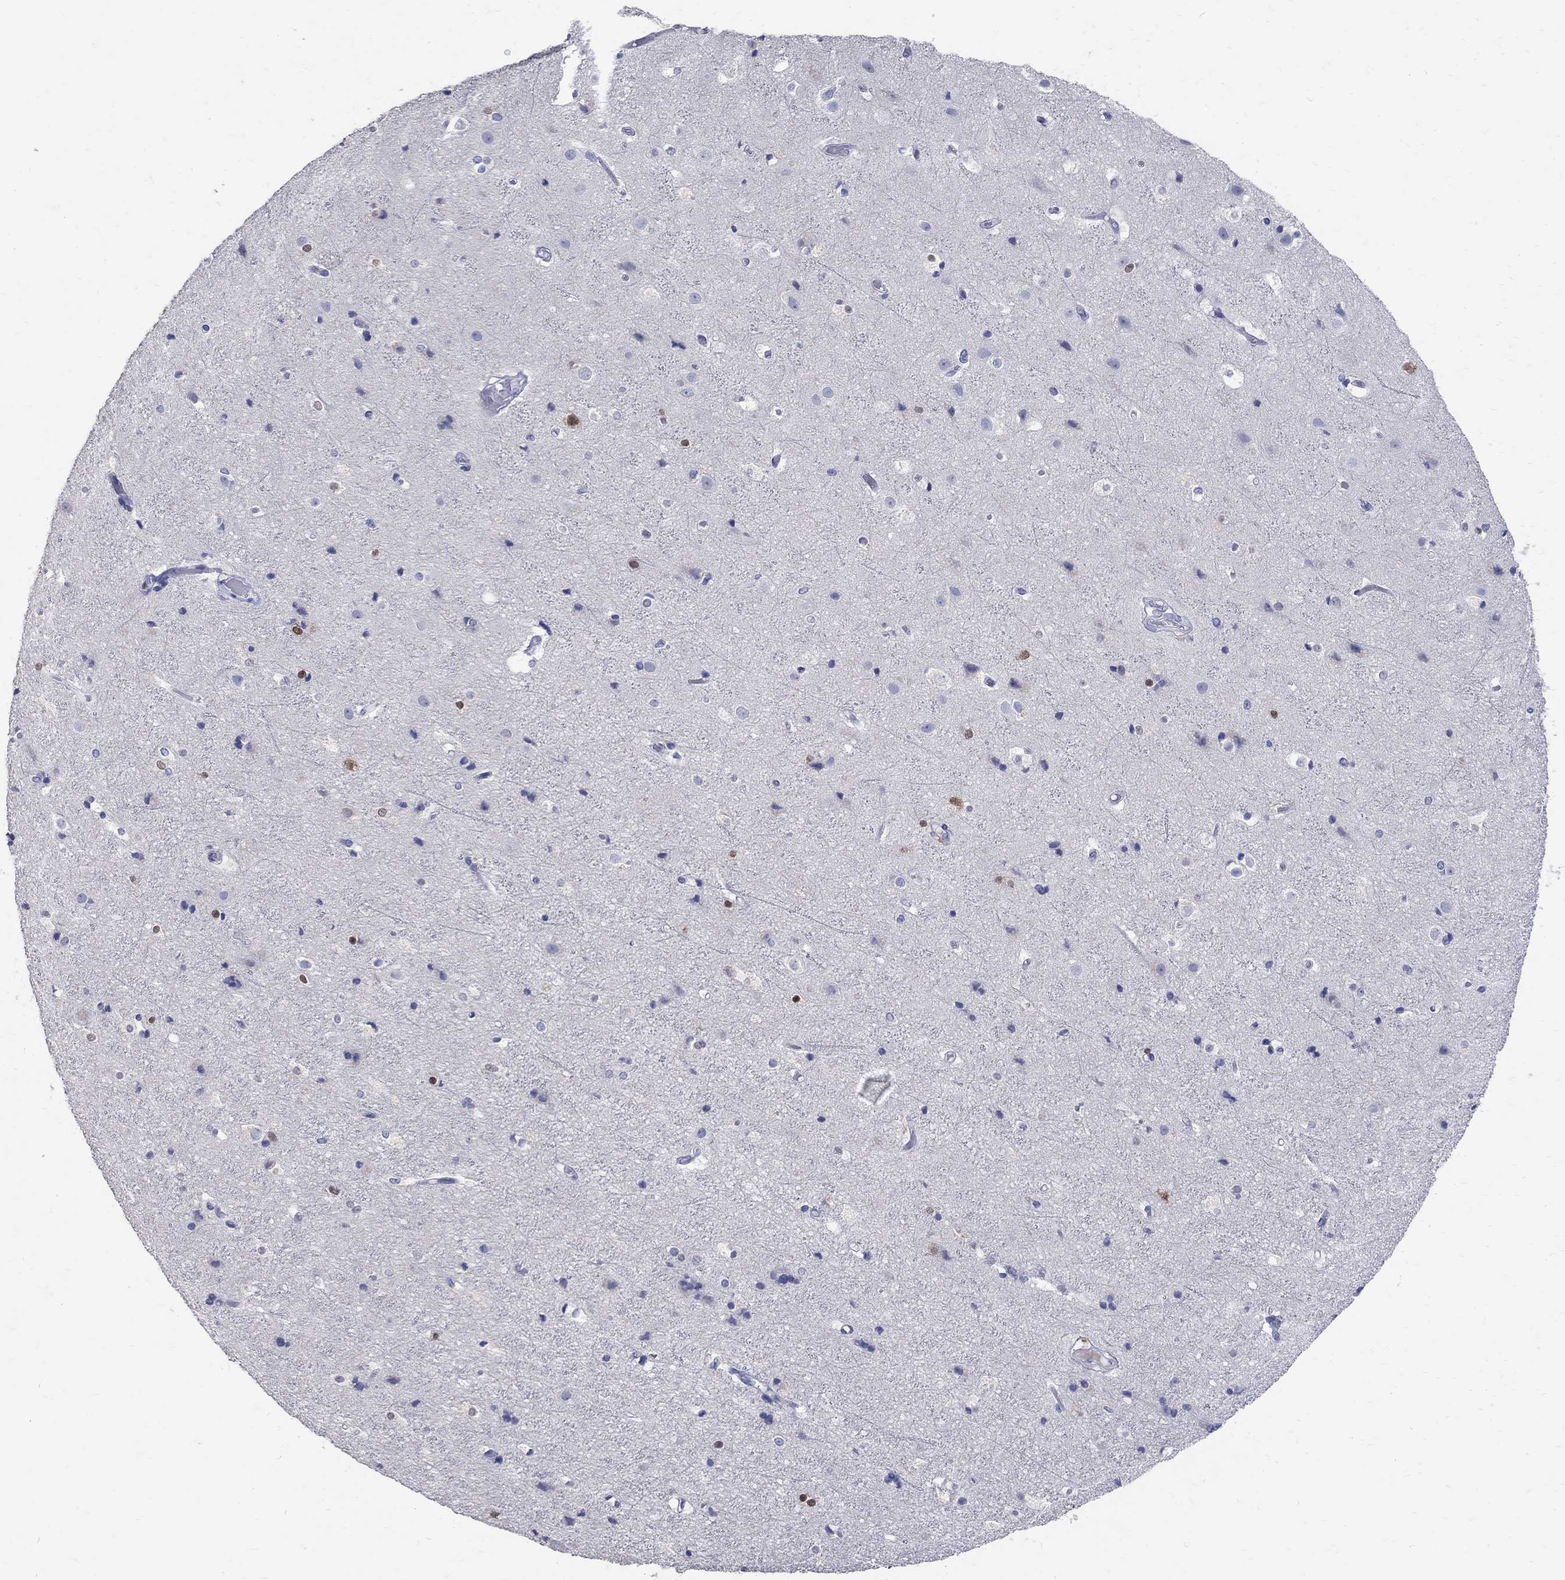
{"staining": {"intensity": "negative", "quantity": "none", "location": "none"}, "tissue": "cerebral cortex", "cell_type": "Endothelial cells", "image_type": "normal", "snomed": [{"axis": "morphology", "description": "Normal tissue, NOS"}, {"axis": "topography", "description": "Cerebral cortex"}], "caption": "This is an IHC image of normal cerebral cortex. There is no positivity in endothelial cells.", "gene": "SOX2", "patient": {"sex": "female", "age": 52}}